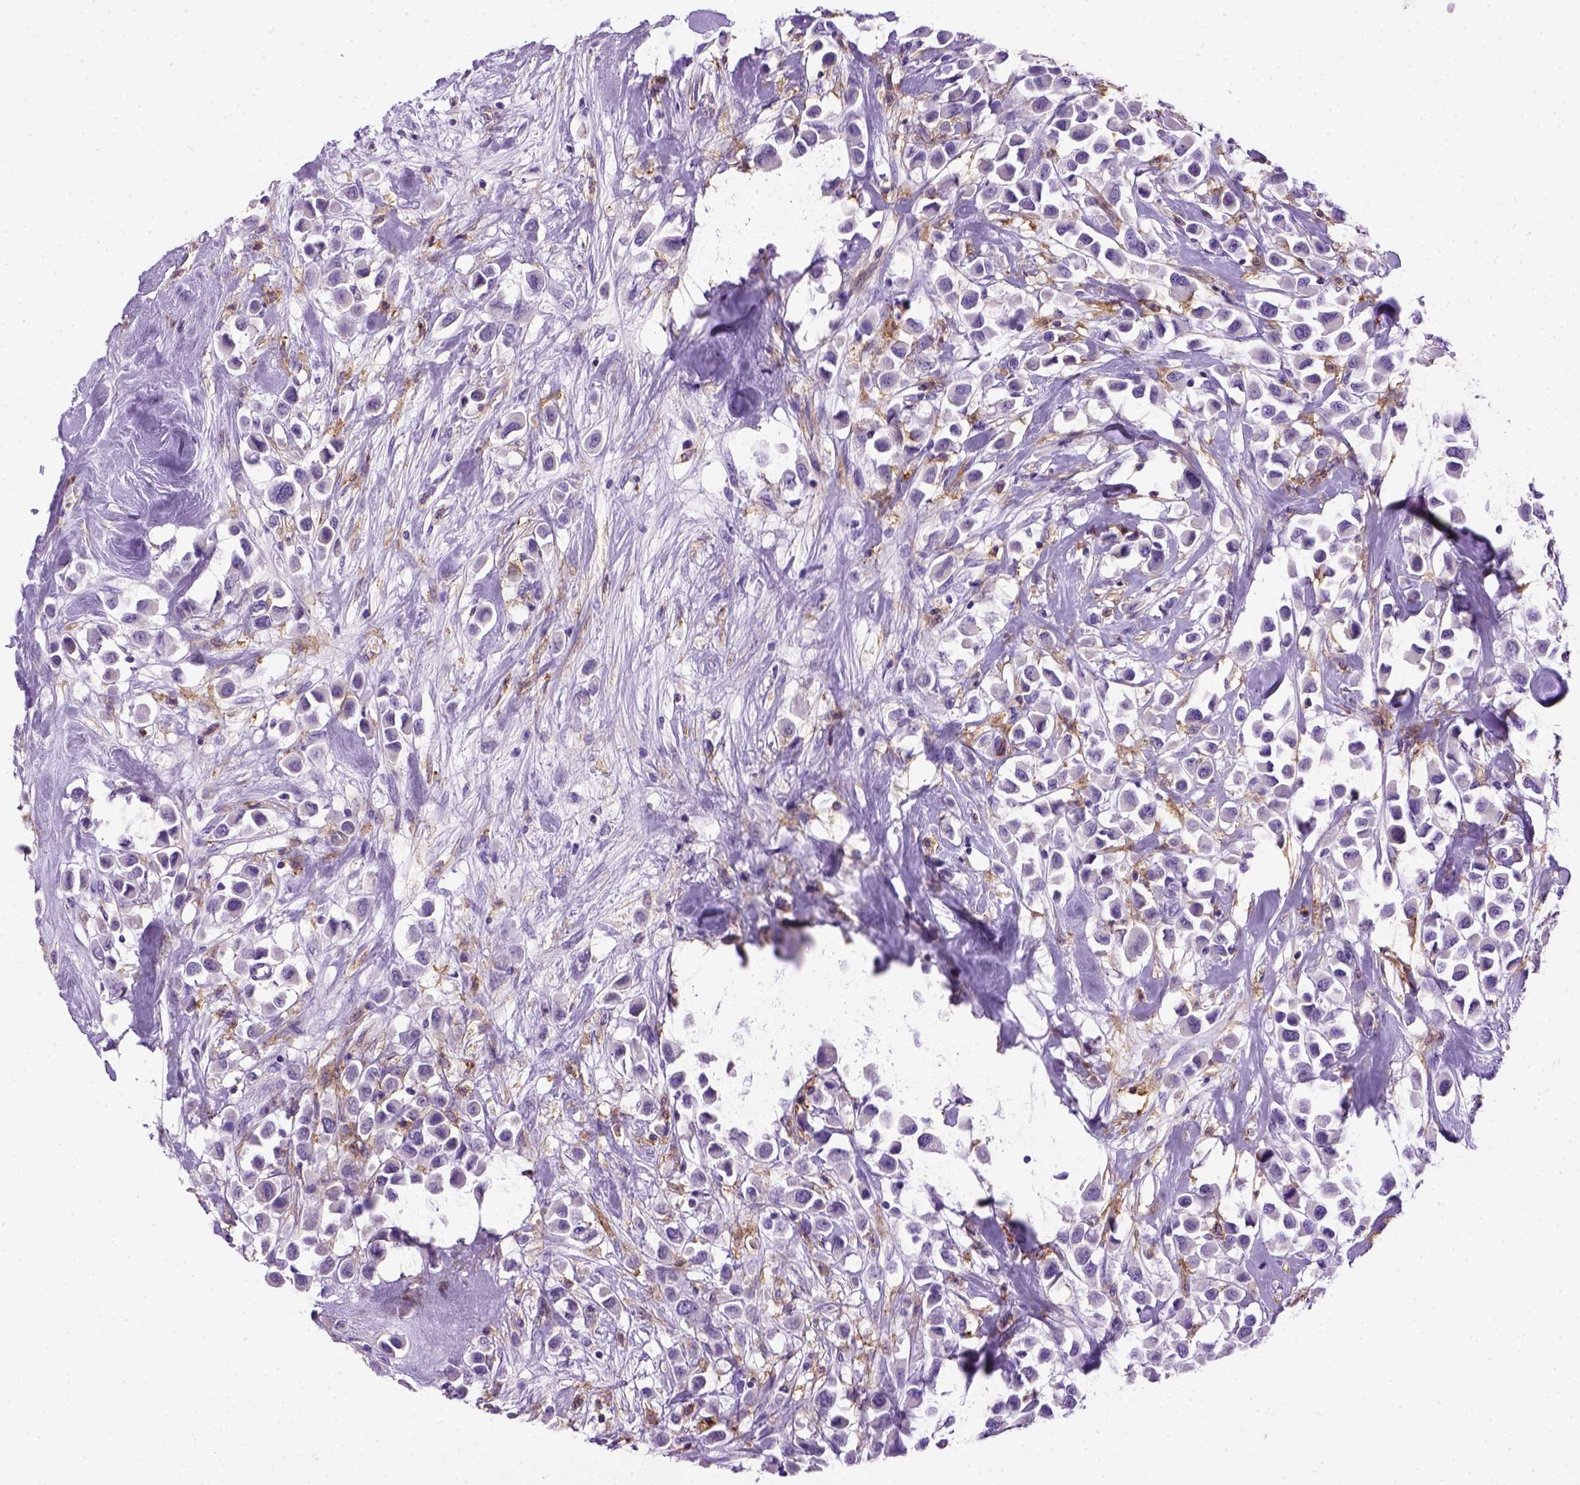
{"staining": {"intensity": "negative", "quantity": "none", "location": "none"}, "tissue": "breast cancer", "cell_type": "Tumor cells", "image_type": "cancer", "snomed": [{"axis": "morphology", "description": "Duct carcinoma"}, {"axis": "topography", "description": "Breast"}], "caption": "Human breast cancer stained for a protein using immunohistochemistry (IHC) demonstrates no expression in tumor cells.", "gene": "ITGAX", "patient": {"sex": "female", "age": 61}}